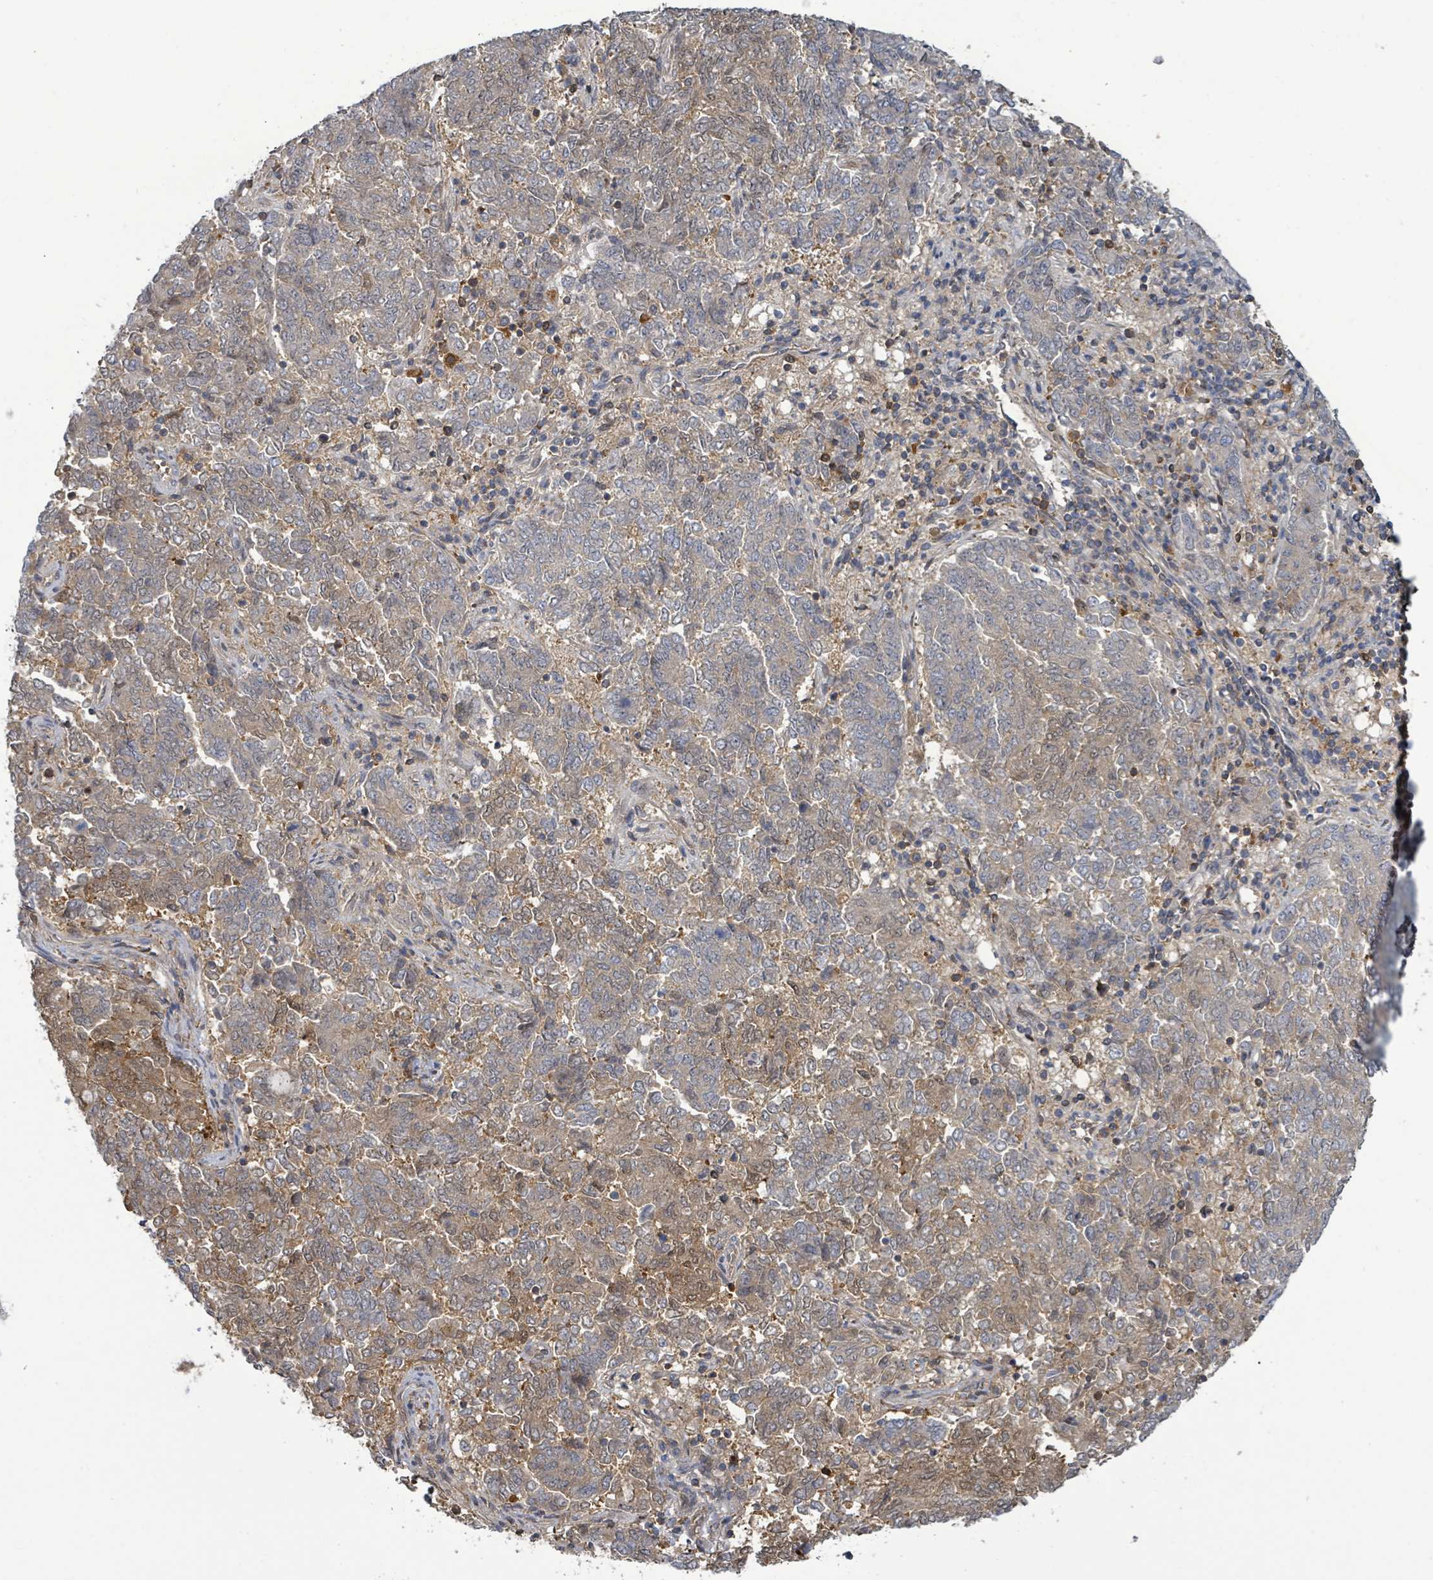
{"staining": {"intensity": "weak", "quantity": "25%-75%", "location": "cytoplasmic/membranous"}, "tissue": "endometrial cancer", "cell_type": "Tumor cells", "image_type": "cancer", "snomed": [{"axis": "morphology", "description": "Adenocarcinoma, NOS"}, {"axis": "topography", "description": "Endometrium"}], "caption": "Protein expression analysis of adenocarcinoma (endometrial) displays weak cytoplasmic/membranous expression in about 25%-75% of tumor cells.", "gene": "PGAM1", "patient": {"sex": "female", "age": 80}}